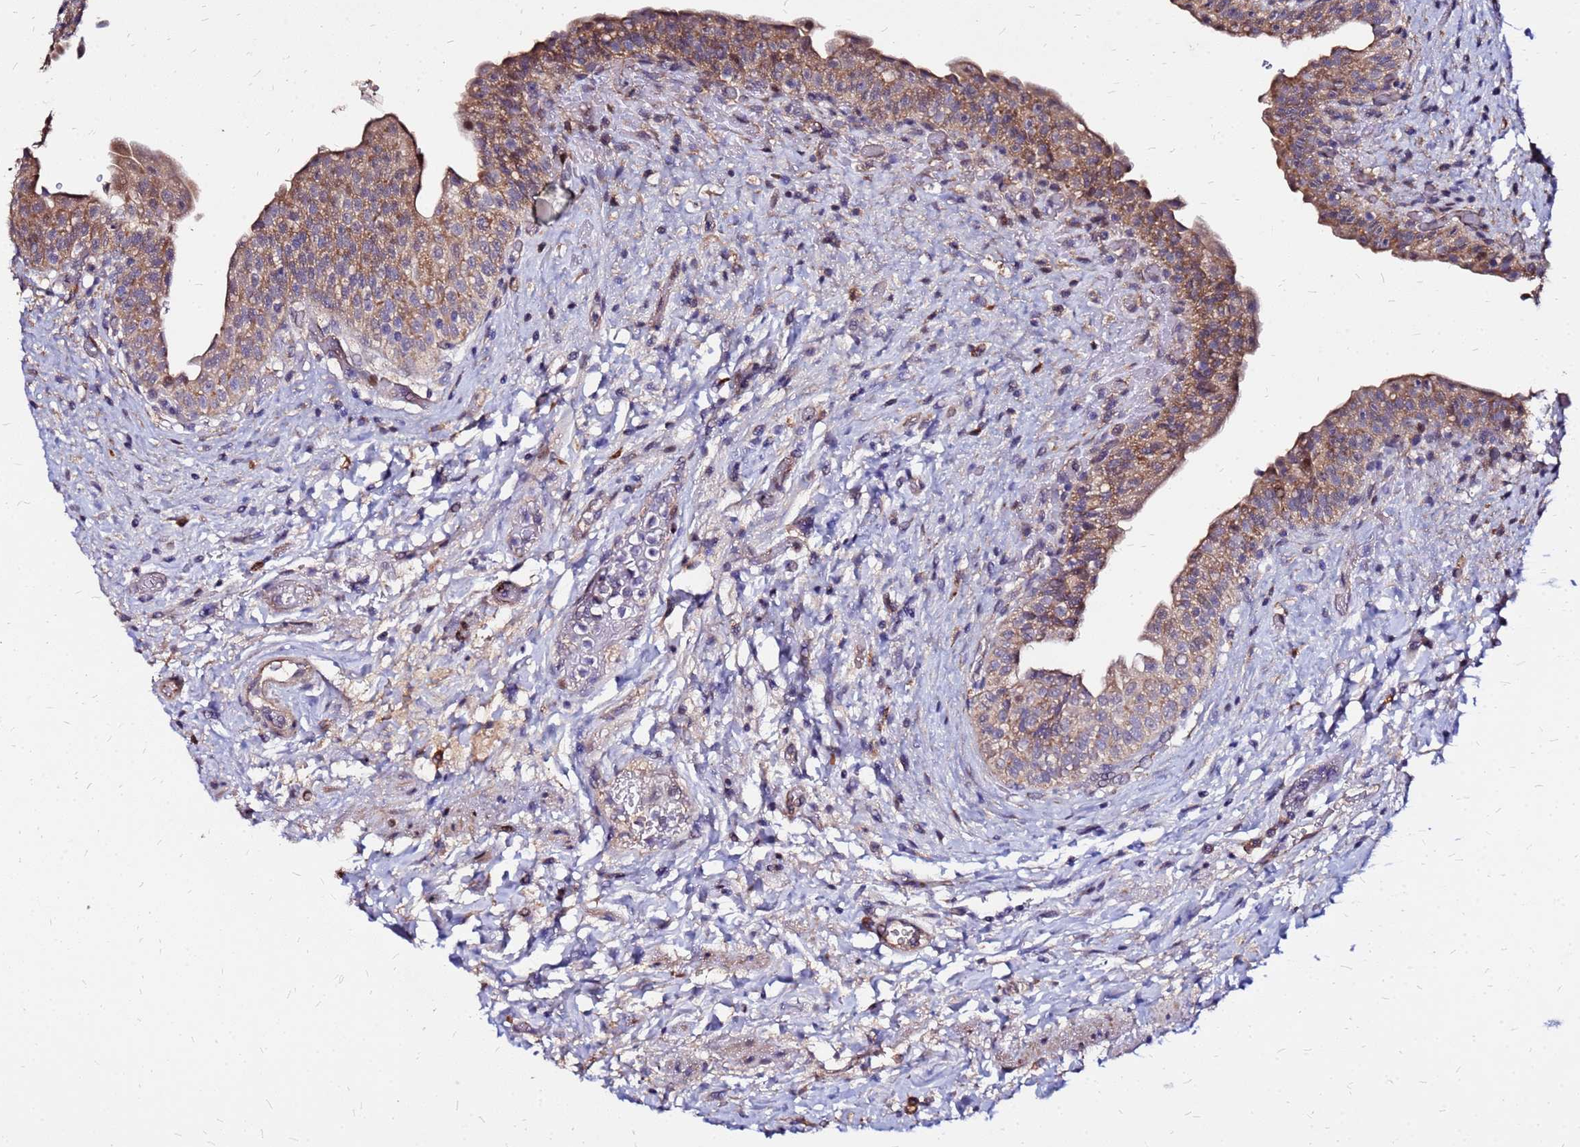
{"staining": {"intensity": "moderate", "quantity": ">75%", "location": "cytoplasmic/membranous,nuclear"}, "tissue": "urinary bladder", "cell_type": "Urothelial cells", "image_type": "normal", "snomed": [{"axis": "morphology", "description": "Normal tissue, NOS"}, {"axis": "topography", "description": "Urinary bladder"}], "caption": "Immunohistochemistry of normal human urinary bladder shows medium levels of moderate cytoplasmic/membranous,nuclear expression in approximately >75% of urothelial cells.", "gene": "ARHGEF35", "patient": {"sex": "male", "age": 69}}